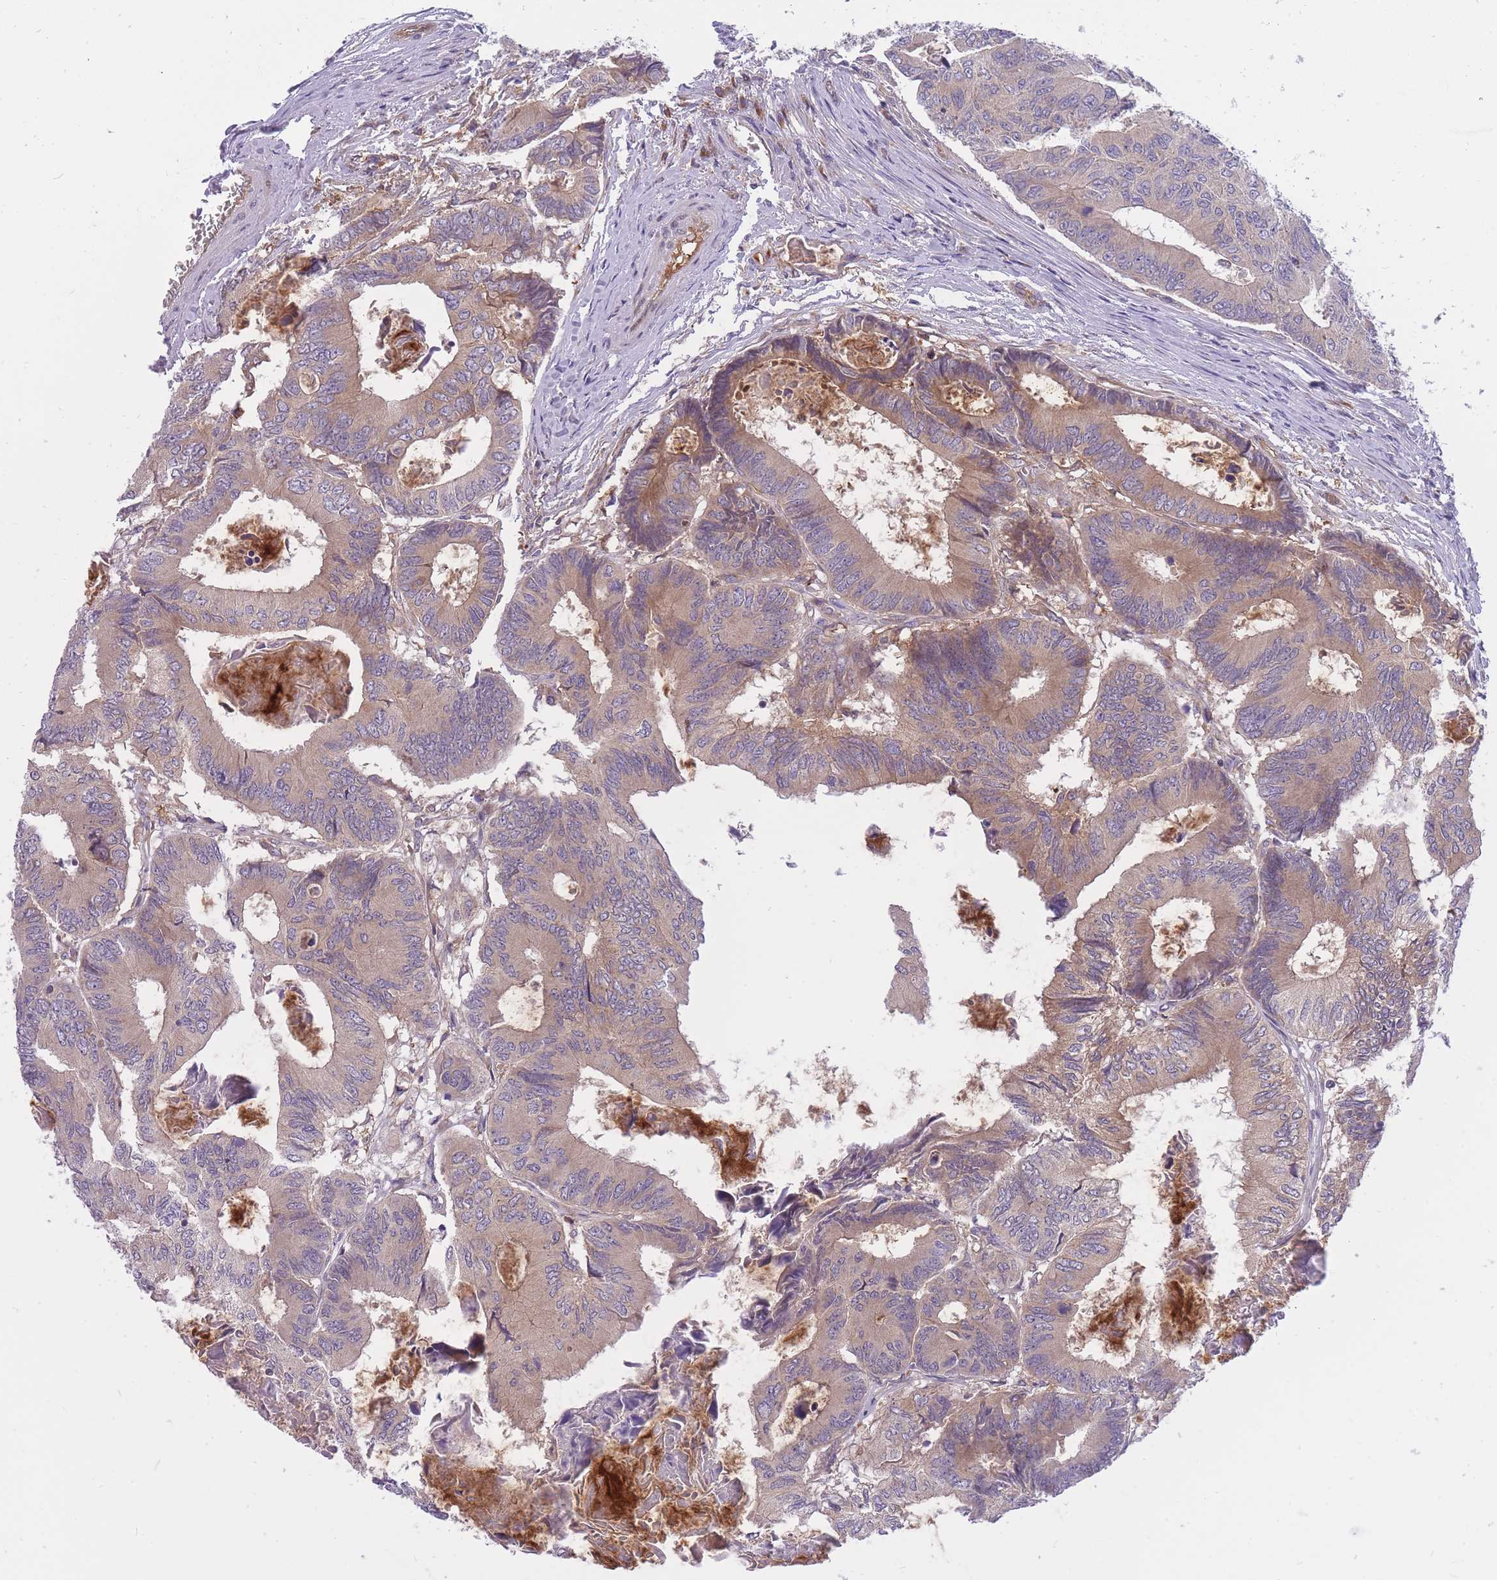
{"staining": {"intensity": "weak", "quantity": "25%-75%", "location": "cytoplasmic/membranous"}, "tissue": "colorectal cancer", "cell_type": "Tumor cells", "image_type": "cancer", "snomed": [{"axis": "morphology", "description": "Adenocarcinoma, NOS"}, {"axis": "topography", "description": "Colon"}], "caption": "Protein expression analysis of adenocarcinoma (colorectal) demonstrates weak cytoplasmic/membranous staining in approximately 25%-75% of tumor cells.", "gene": "CRYGN", "patient": {"sex": "male", "age": 85}}